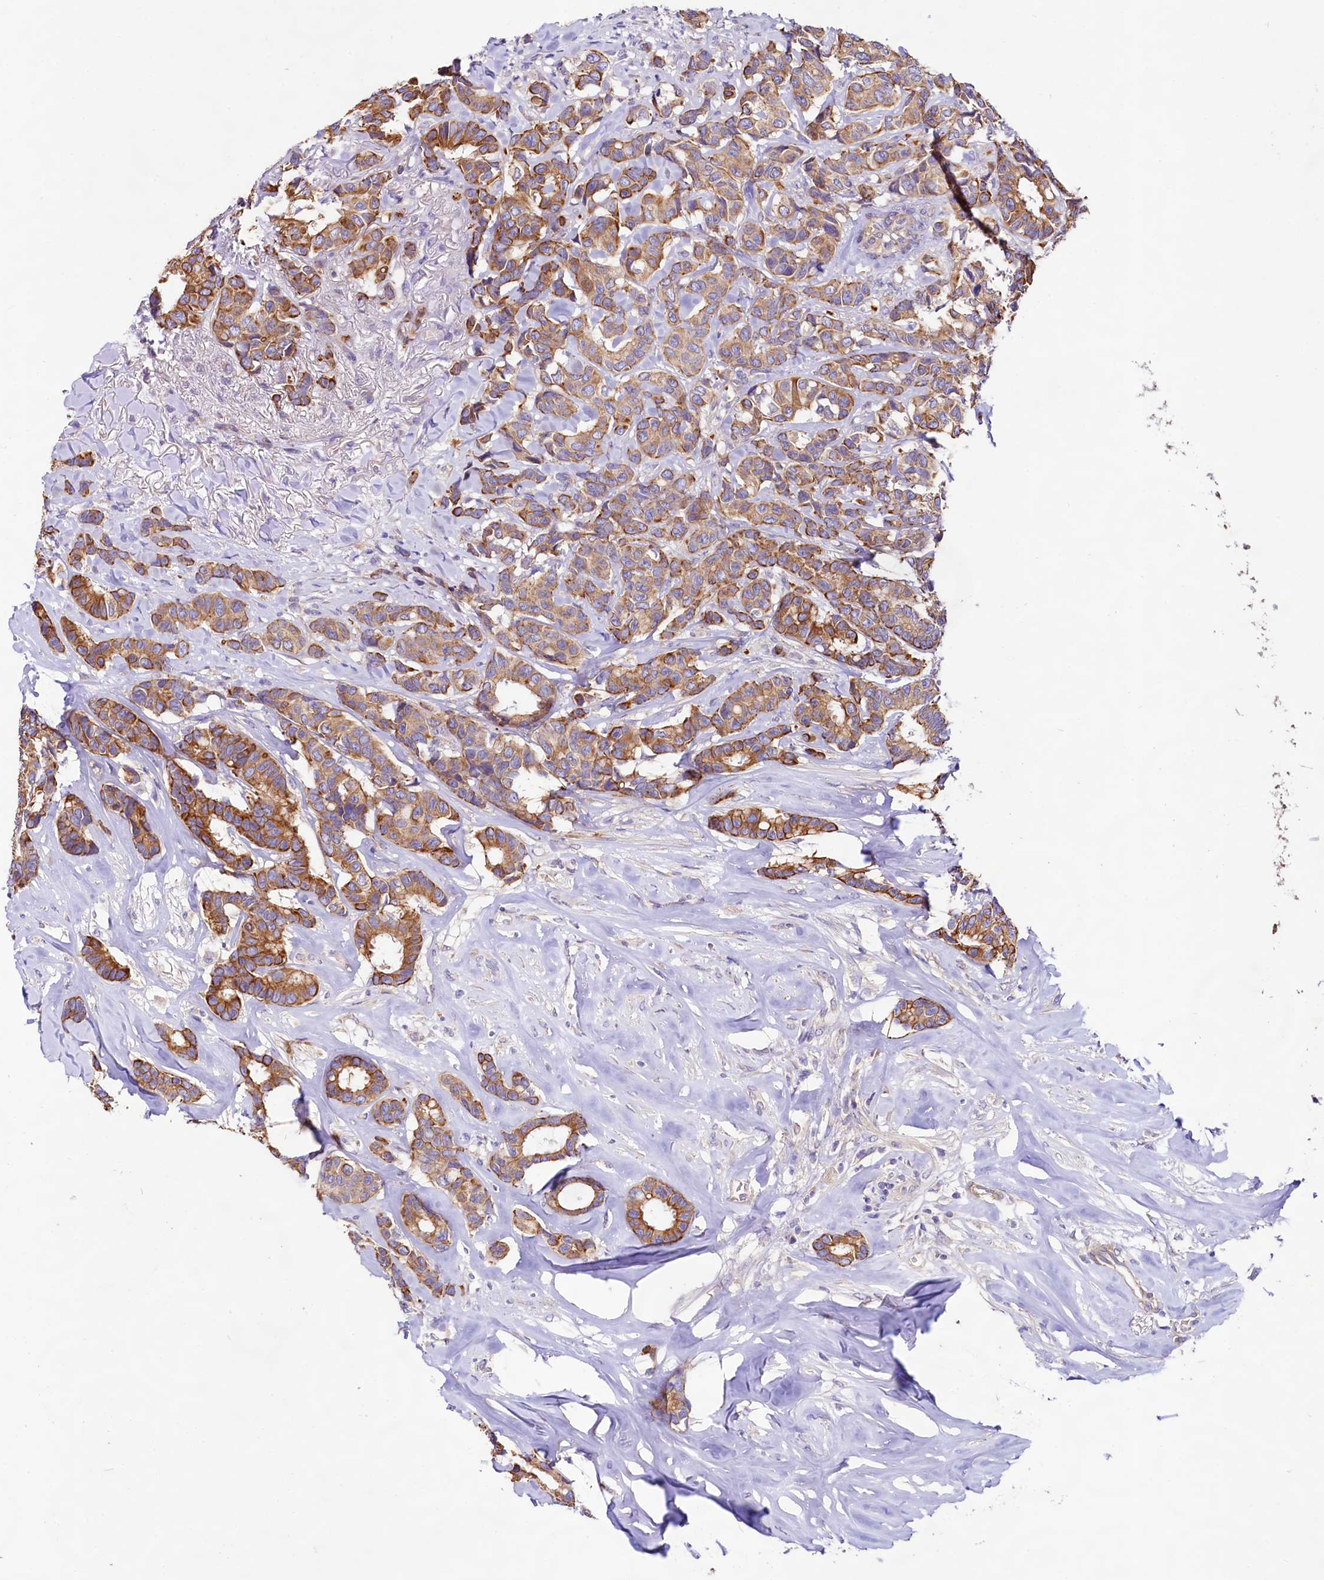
{"staining": {"intensity": "moderate", "quantity": ">75%", "location": "cytoplasmic/membranous"}, "tissue": "breast cancer", "cell_type": "Tumor cells", "image_type": "cancer", "snomed": [{"axis": "morphology", "description": "Duct carcinoma"}, {"axis": "topography", "description": "Breast"}], "caption": "Tumor cells exhibit medium levels of moderate cytoplasmic/membranous staining in approximately >75% of cells in infiltrating ductal carcinoma (breast).", "gene": "VPS11", "patient": {"sex": "female", "age": 87}}